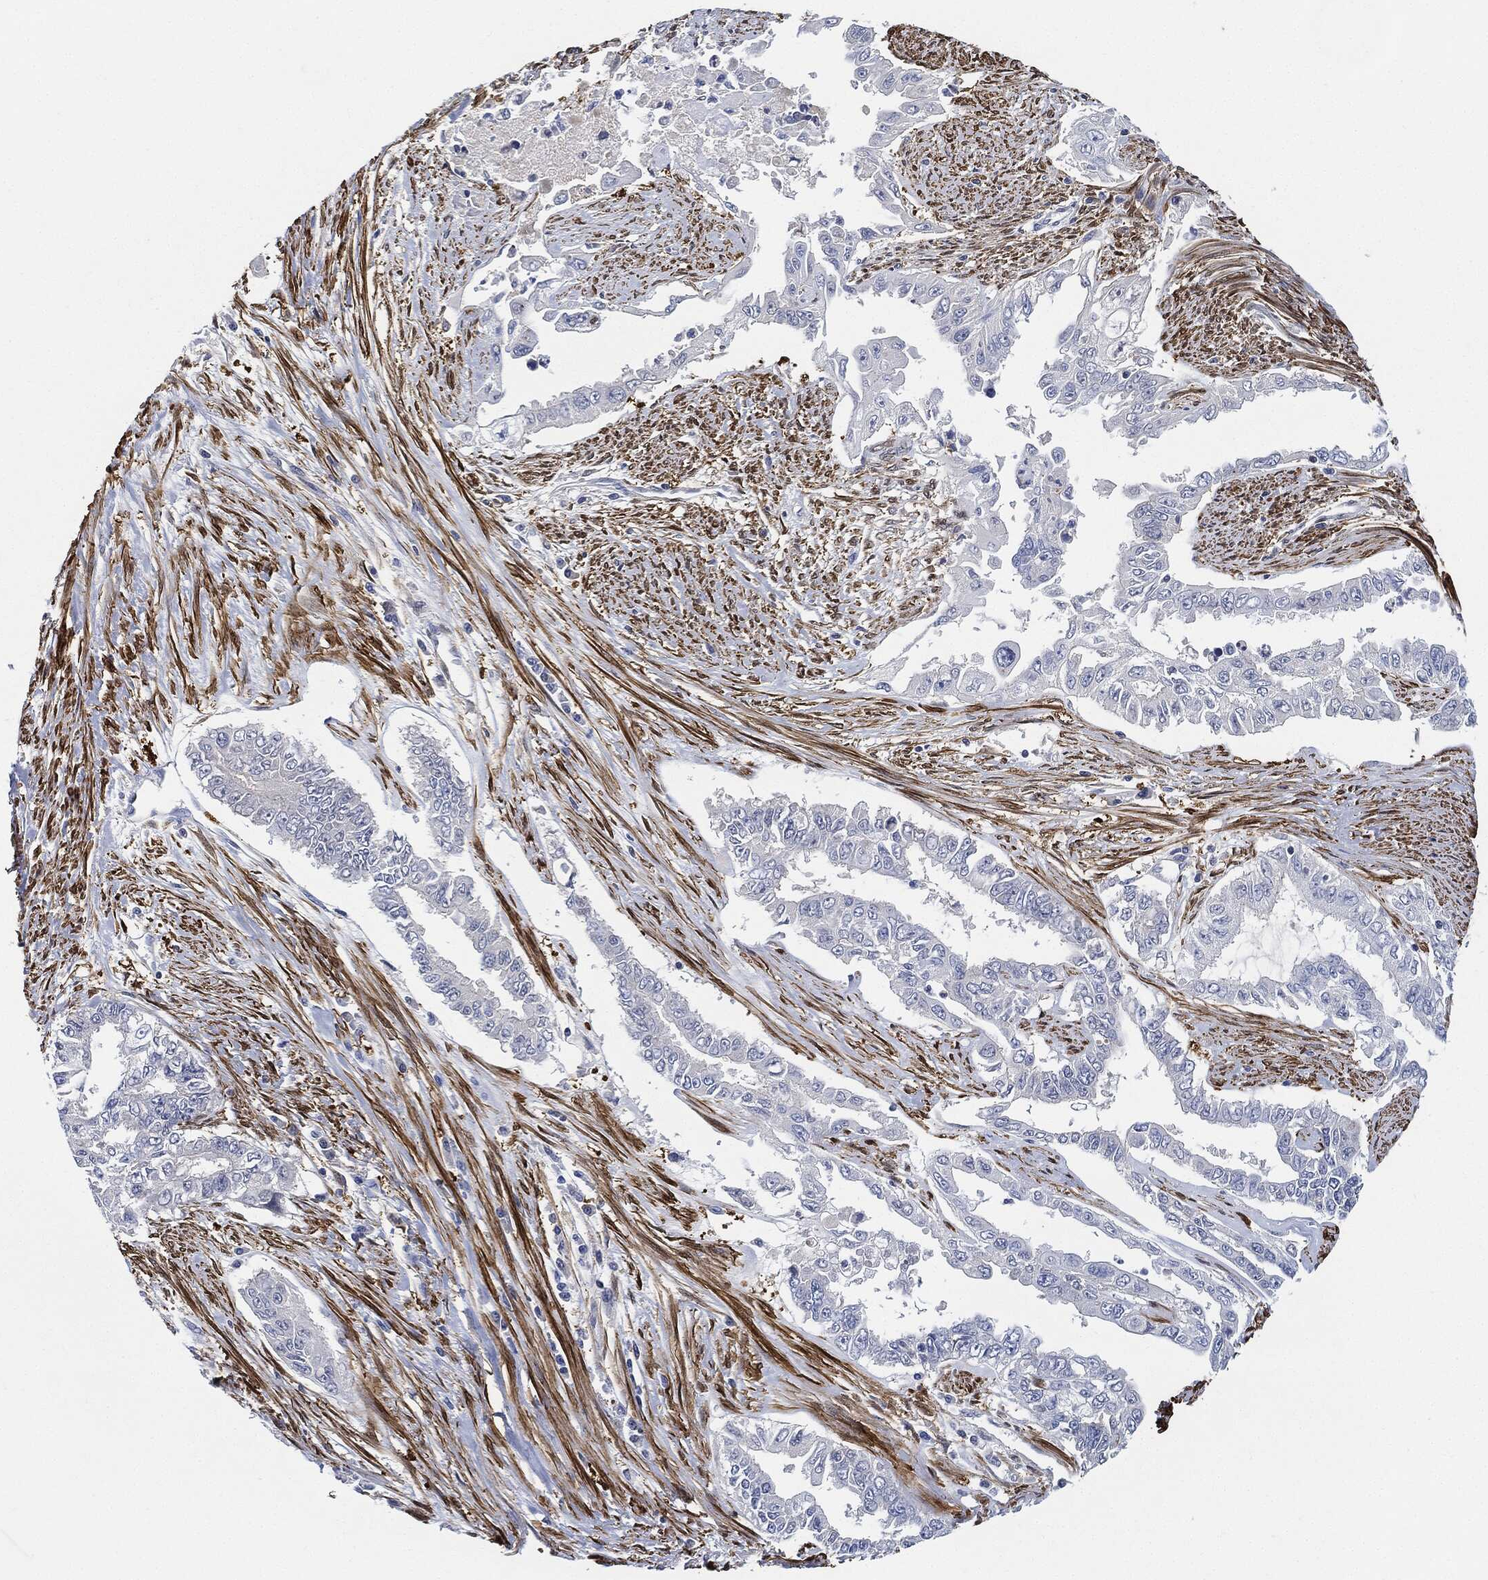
{"staining": {"intensity": "negative", "quantity": "none", "location": "none"}, "tissue": "endometrial cancer", "cell_type": "Tumor cells", "image_type": "cancer", "snomed": [{"axis": "morphology", "description": "Adenocarcinoma, NOS"}, {"axis": "topography", "description": "Uterus"}], "caption": "High power microscopy image of an immunohistochemistry photomicrograph of endometrial cancer, revealing no significant staining in tumor cells.", "gene": "TAGLN", "patient": {"sex": "female", "age": 59}}